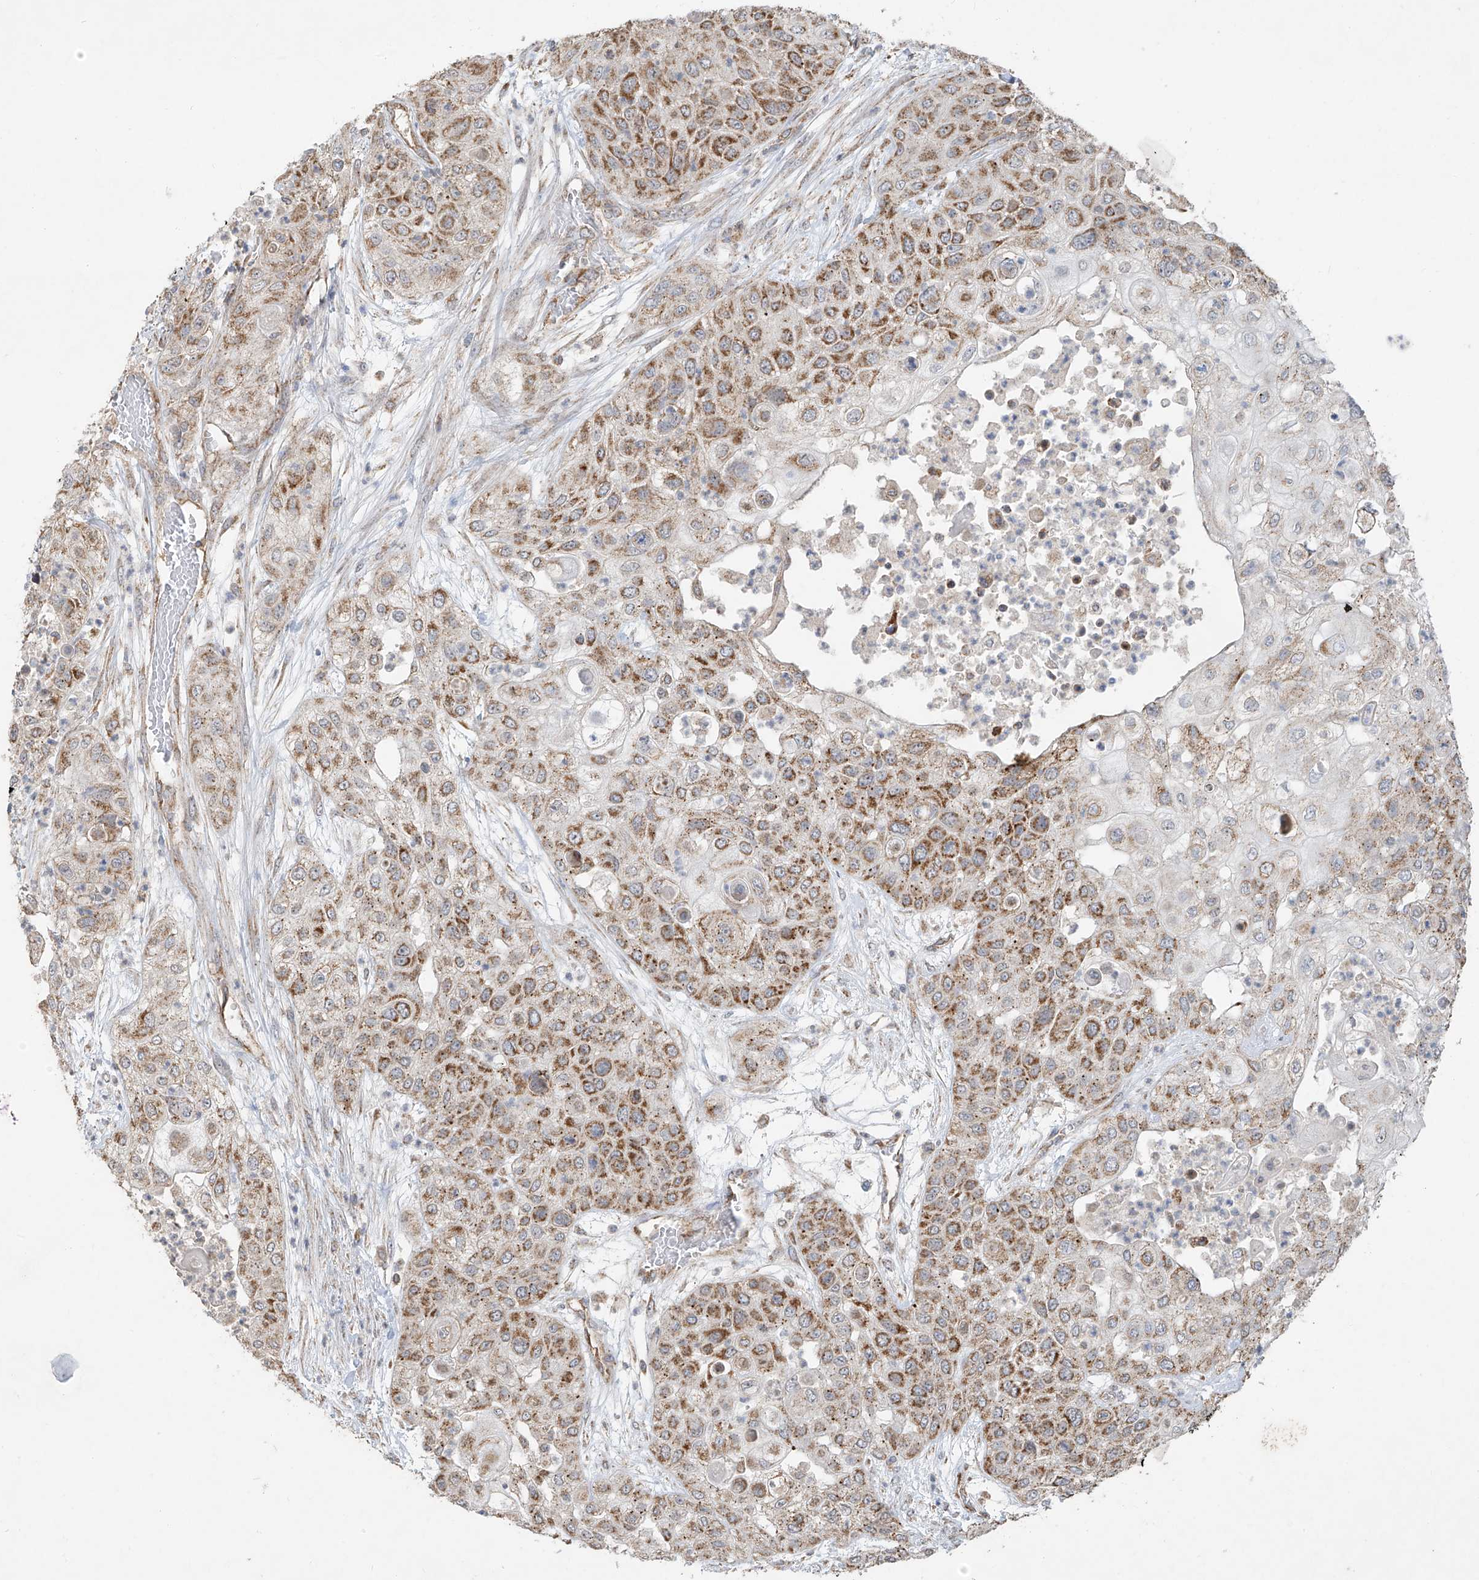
{"staining": {"intensity": "moderate", "quantity": ">75%", "location": "cytoplasmic/membranous"}, "tissue": "urothelial cancer", "cell_type": "Tumor cells", "image_type": "cancer", "snomed": [{"axis": "morphology", "description": "Urothelial carcinoma, High grade"}, {"axis": "topography", "description": "Urinary bladder"}], "caption": "A histopathology image showing moderate cytoplasmic/membranous staining in about >75% of tumor cells in urothelial cancer, as visualized by brown immunohistochemical staining.", "gene": "UQCC1", "patient": {"sex": "female", "age": 79}}